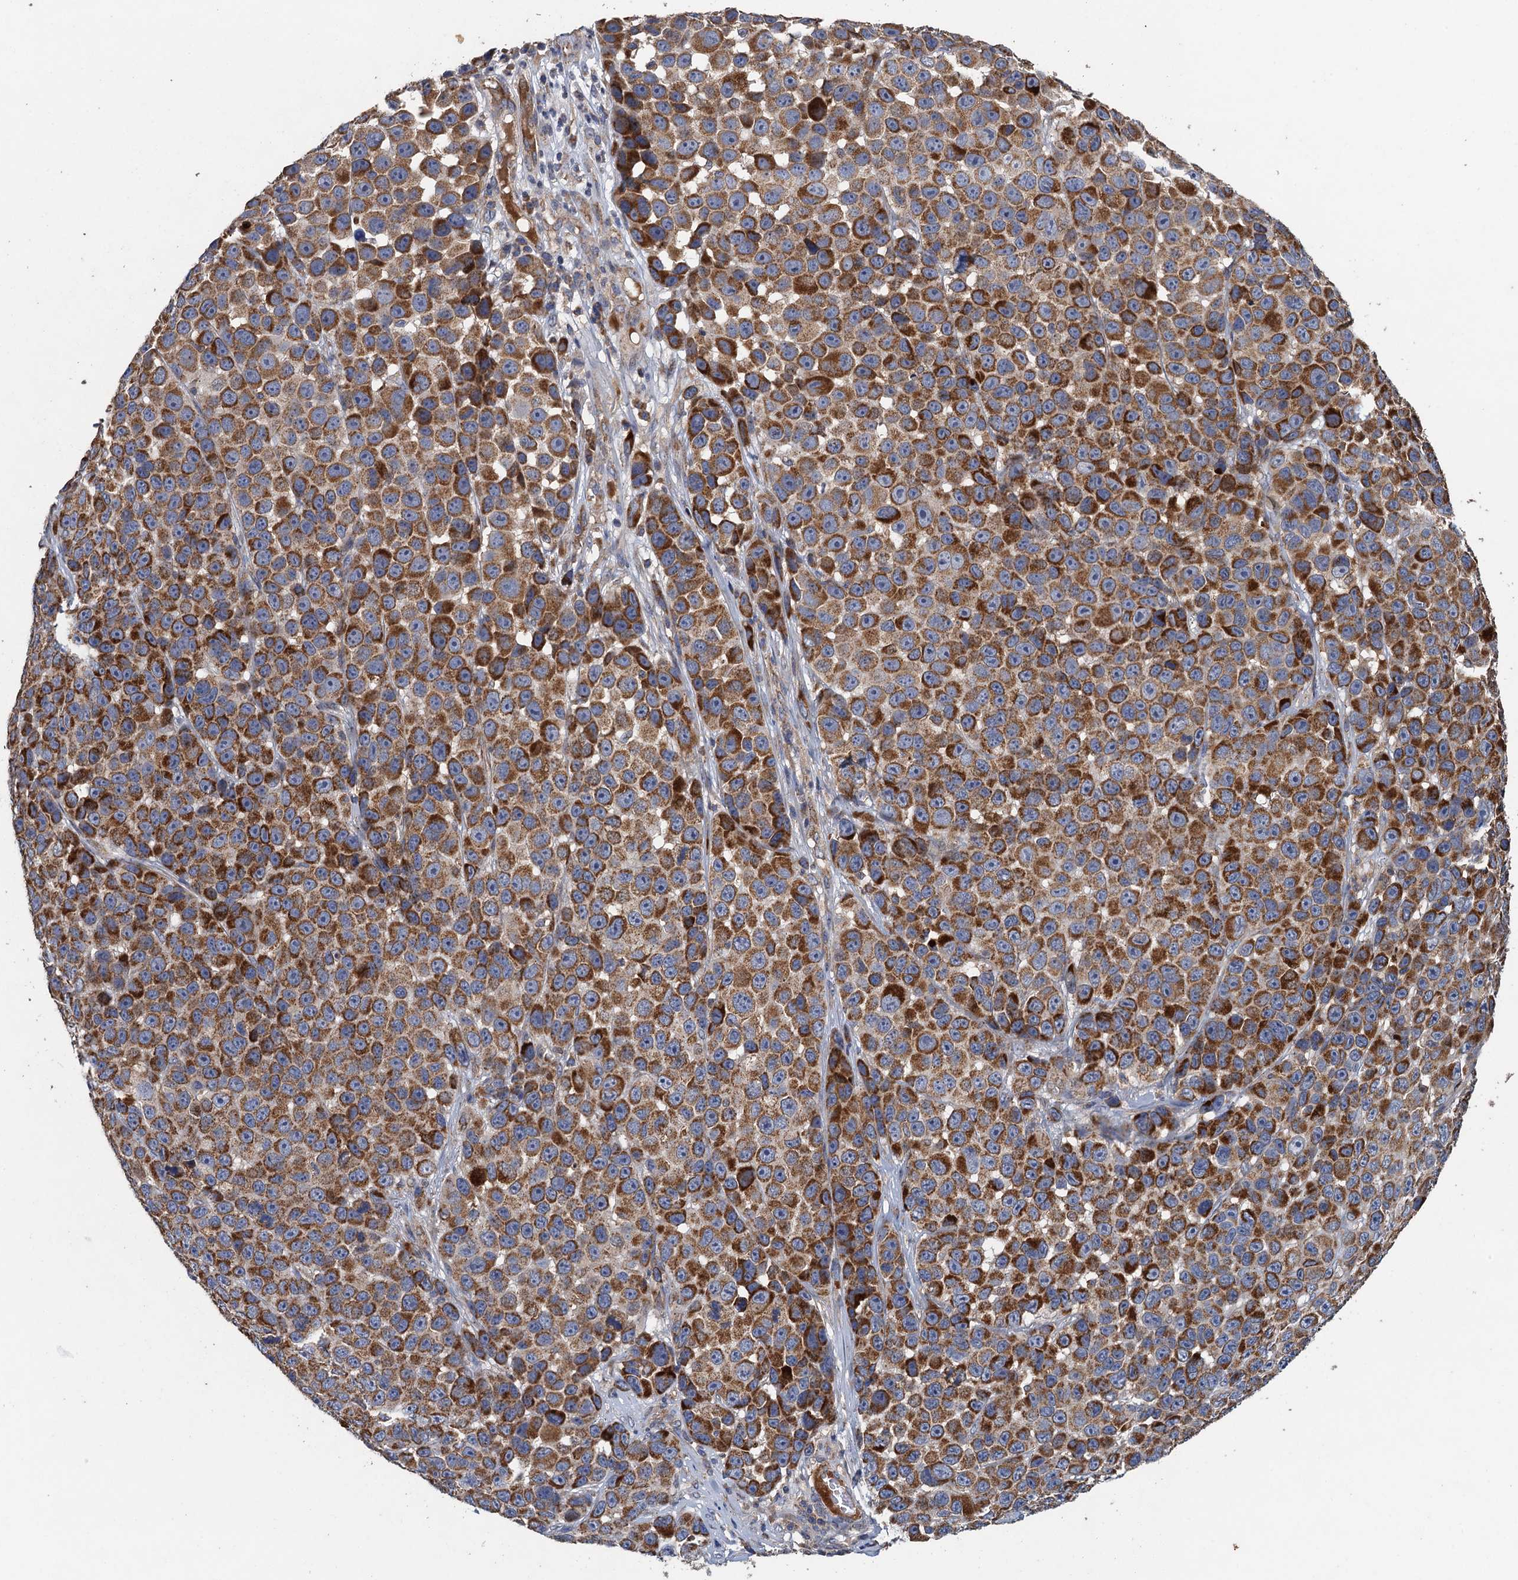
{"staining": {"intensity": "strong", "quantity": ">75%", "location": "cytoplasmic/membranous"}, "tissue": "melanoma", "cell_type": "Tumor cells", "image_type": "cancer", "snomed": [{"axis": "morphology", "description": "Malignant melanoma, NOS"}, {"axis": "topography", "description": "Skin"}], "caption": "An IHC micrograph of neoplastic tissue is shown. Protein staining in brown highlights strong cytoplasmic/membranous positivity in melanoma within tumor cells.", "gene": "BCS1L", "patient": {"sex": "male", "age": 53}}